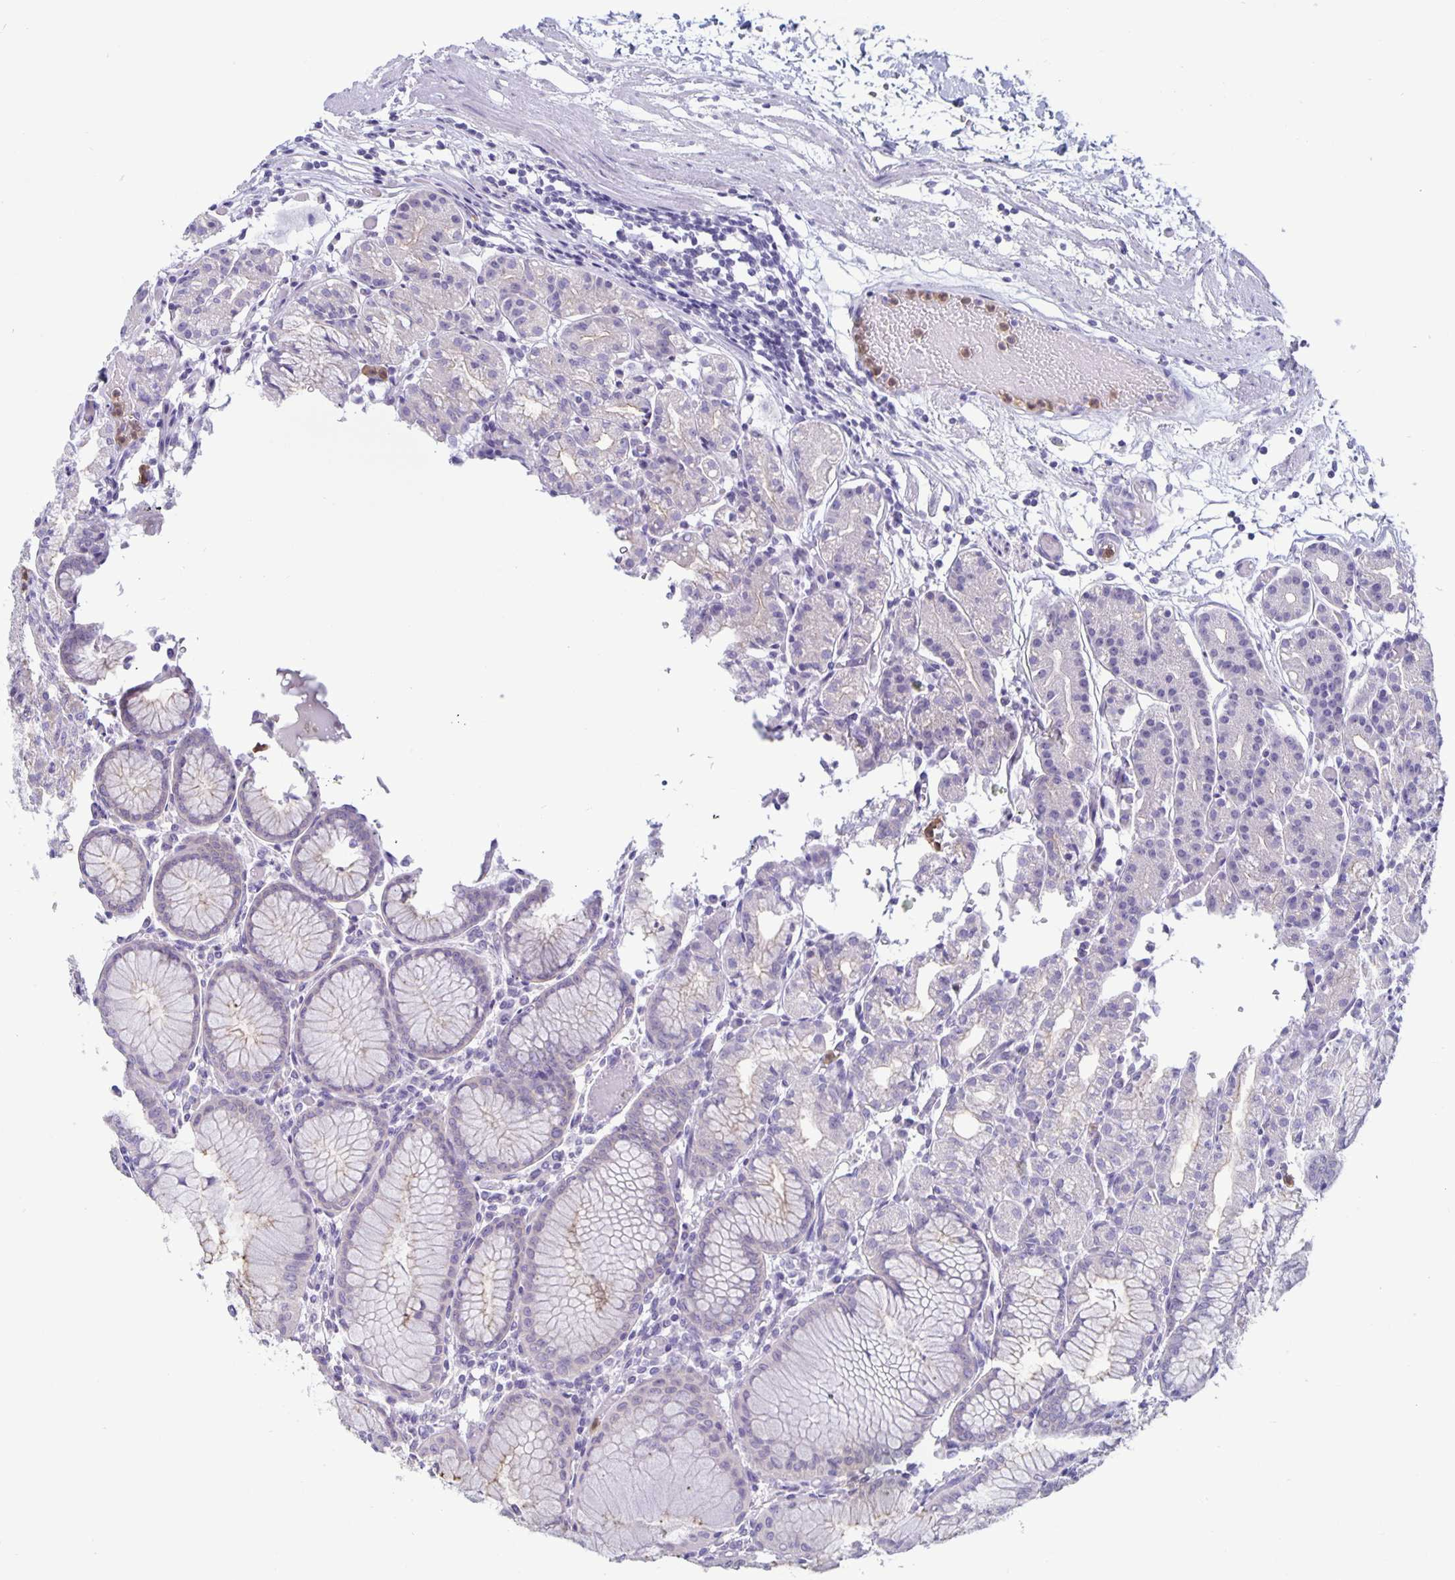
{"staining": {"intensity": "negative", "quantity": "none", "location": "none"}, "tissue": "stomach", "cell_type": "Glandular cells", "image_type": "normal", "snomed": [{"axis": "morphology", "description": "Normal tissue, NOS"}, {"axis": "topography", "description": "Stomach"}], "caption": "This is an immunohistochemistry image of unremarkable stomach. There is no expression in glandular cells.", "gene": "PLCB3", "patient": {"sex": "female", "age": 57}}